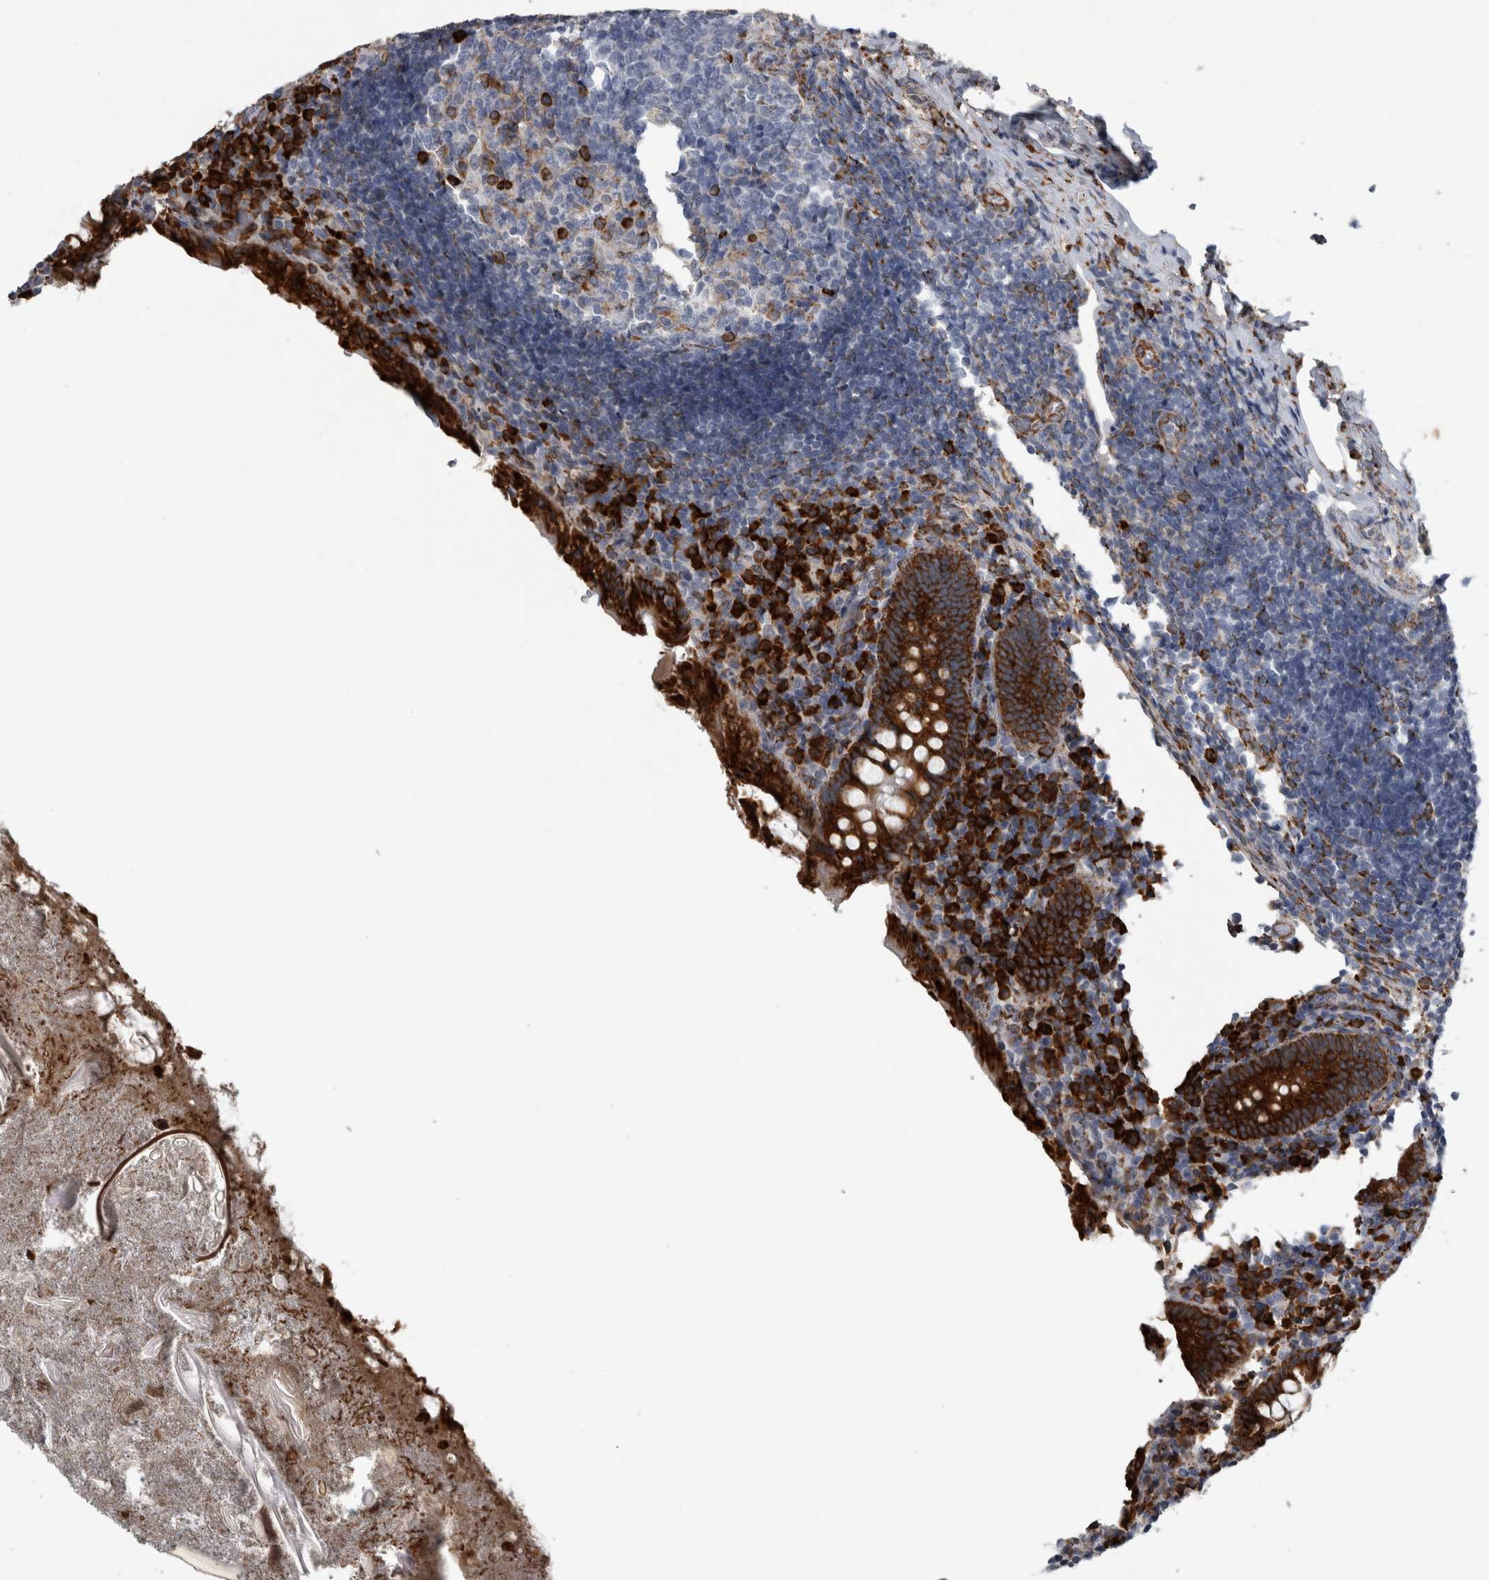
{"staining": {"intensity": "strong", "quantity": ">75%", "location": "cytoplasmic/membranous"}, "tissue": "appendix", "cell_type": "Glandular cells", "image_type": "normal", "snomed": [{"axis": "morphology", "description": "Normal tissue, NOS"}, {"axis": "topography", "description": "Appendix"}], "caption": "Immunohistochemistry (IHC) histopathology image of unremarkable appendix stained for a protein (brown), which exhibits high levels of strong cytoplasmic/membranous positivity in about >75% of glandular cells.", "gene": "FHIP2B", "patient": {"sex": "female", "age": 17}}